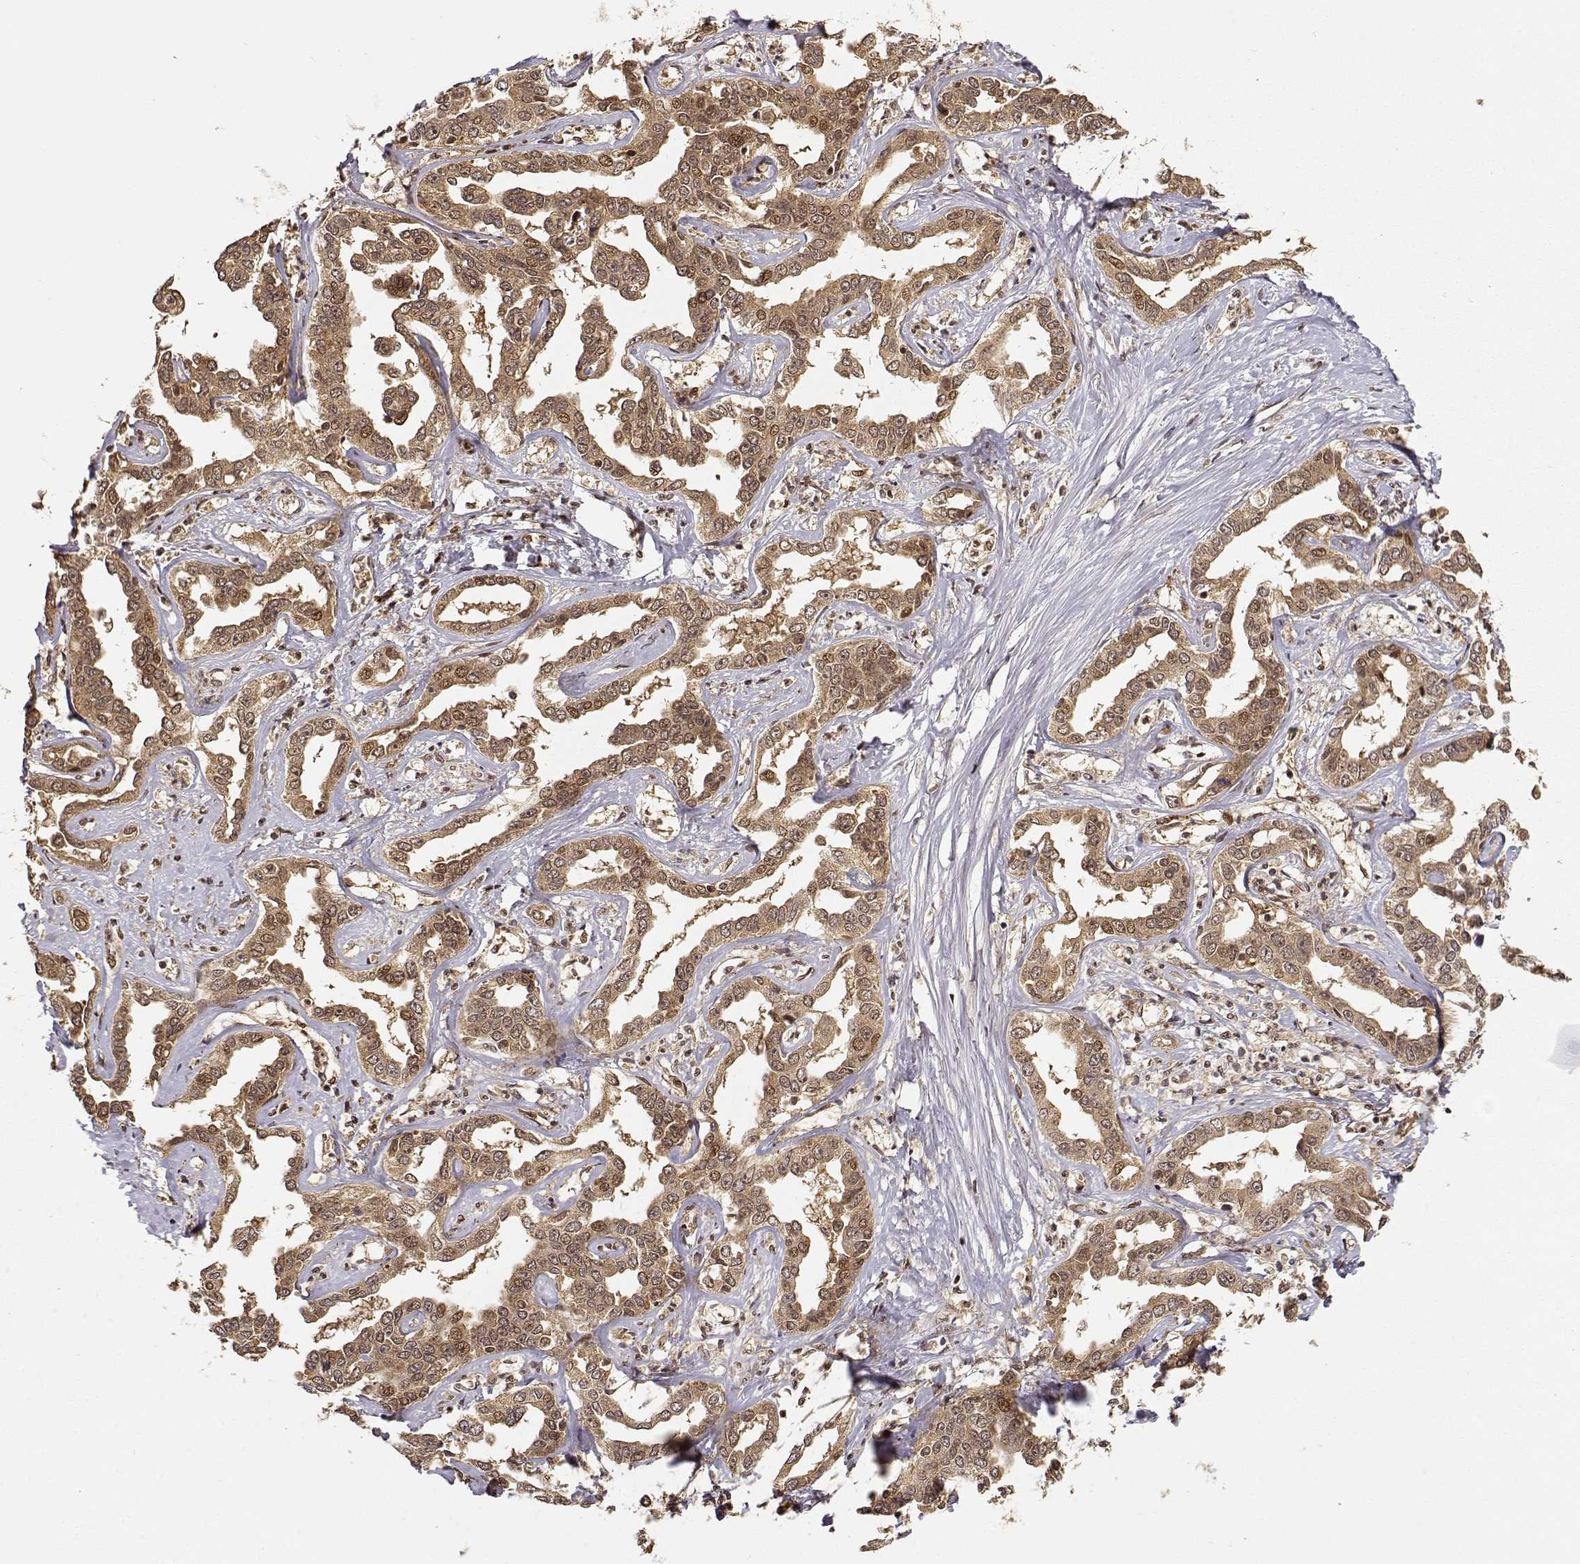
{"staining": {"intensity": "moderate", "quantity": ">75%", "location": "cytoplasmic/membranous,nuclear"}, "tissue": "liver cancer", "cell_type": "Tumor cells", "image_type": "cancer", "snomed": [{"axis": "morphology", "description": "Cholangiocarcinoma"}, {"axis": "topography", "description": "Liver"}], "caption": "Immunohistochemistry (IHC) image of neoplastic tissue: liver cancer stained using IHC reveals medium levels of moderate protein expression localized specifically in the cytoplasmic/membranous and nuclear of tumor cells, appearing as a cytoplasmic/membranous and nuclear brown color.", "gene": "MAEA", "patient": {"sex": "male", "age": 59}}